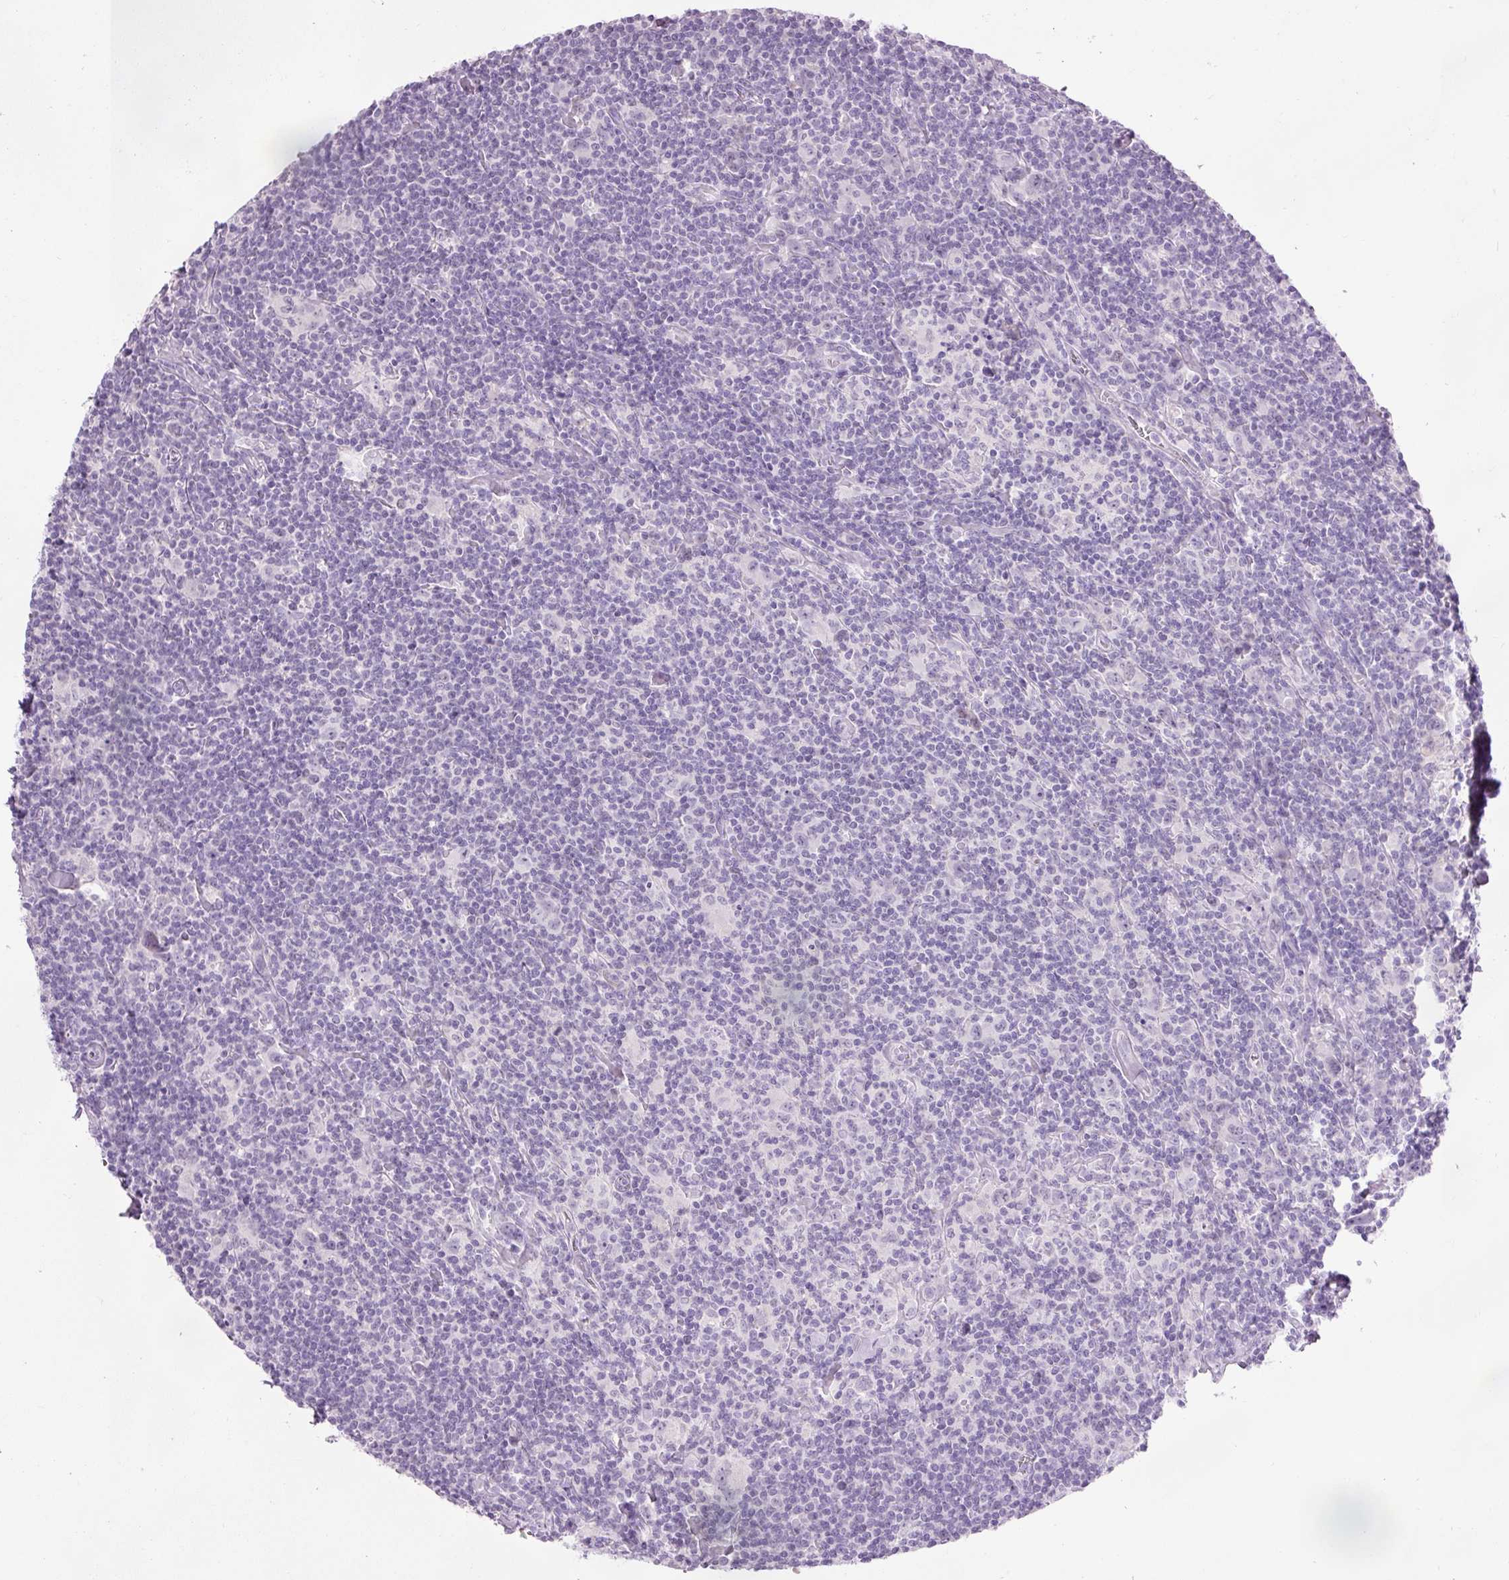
{"staining": {"intensity": "negative", "quantity": "none", "location": "none"}, "tissue": "lymphoma", "cell_type": "Tumor cells", "image_type": "cancer", "snomed": [{"axis": "morphology", "description": "Hodgkin's disease, NOS"}, {"axis": "topography", "description": "Lymph node"}], "caption": "IHC micrograph of lymphoma stained for a protein (brown), which shows no expression in tumor cells.", "gene": "DHRS11", "patient": {"sex": "female", "age": 18}}